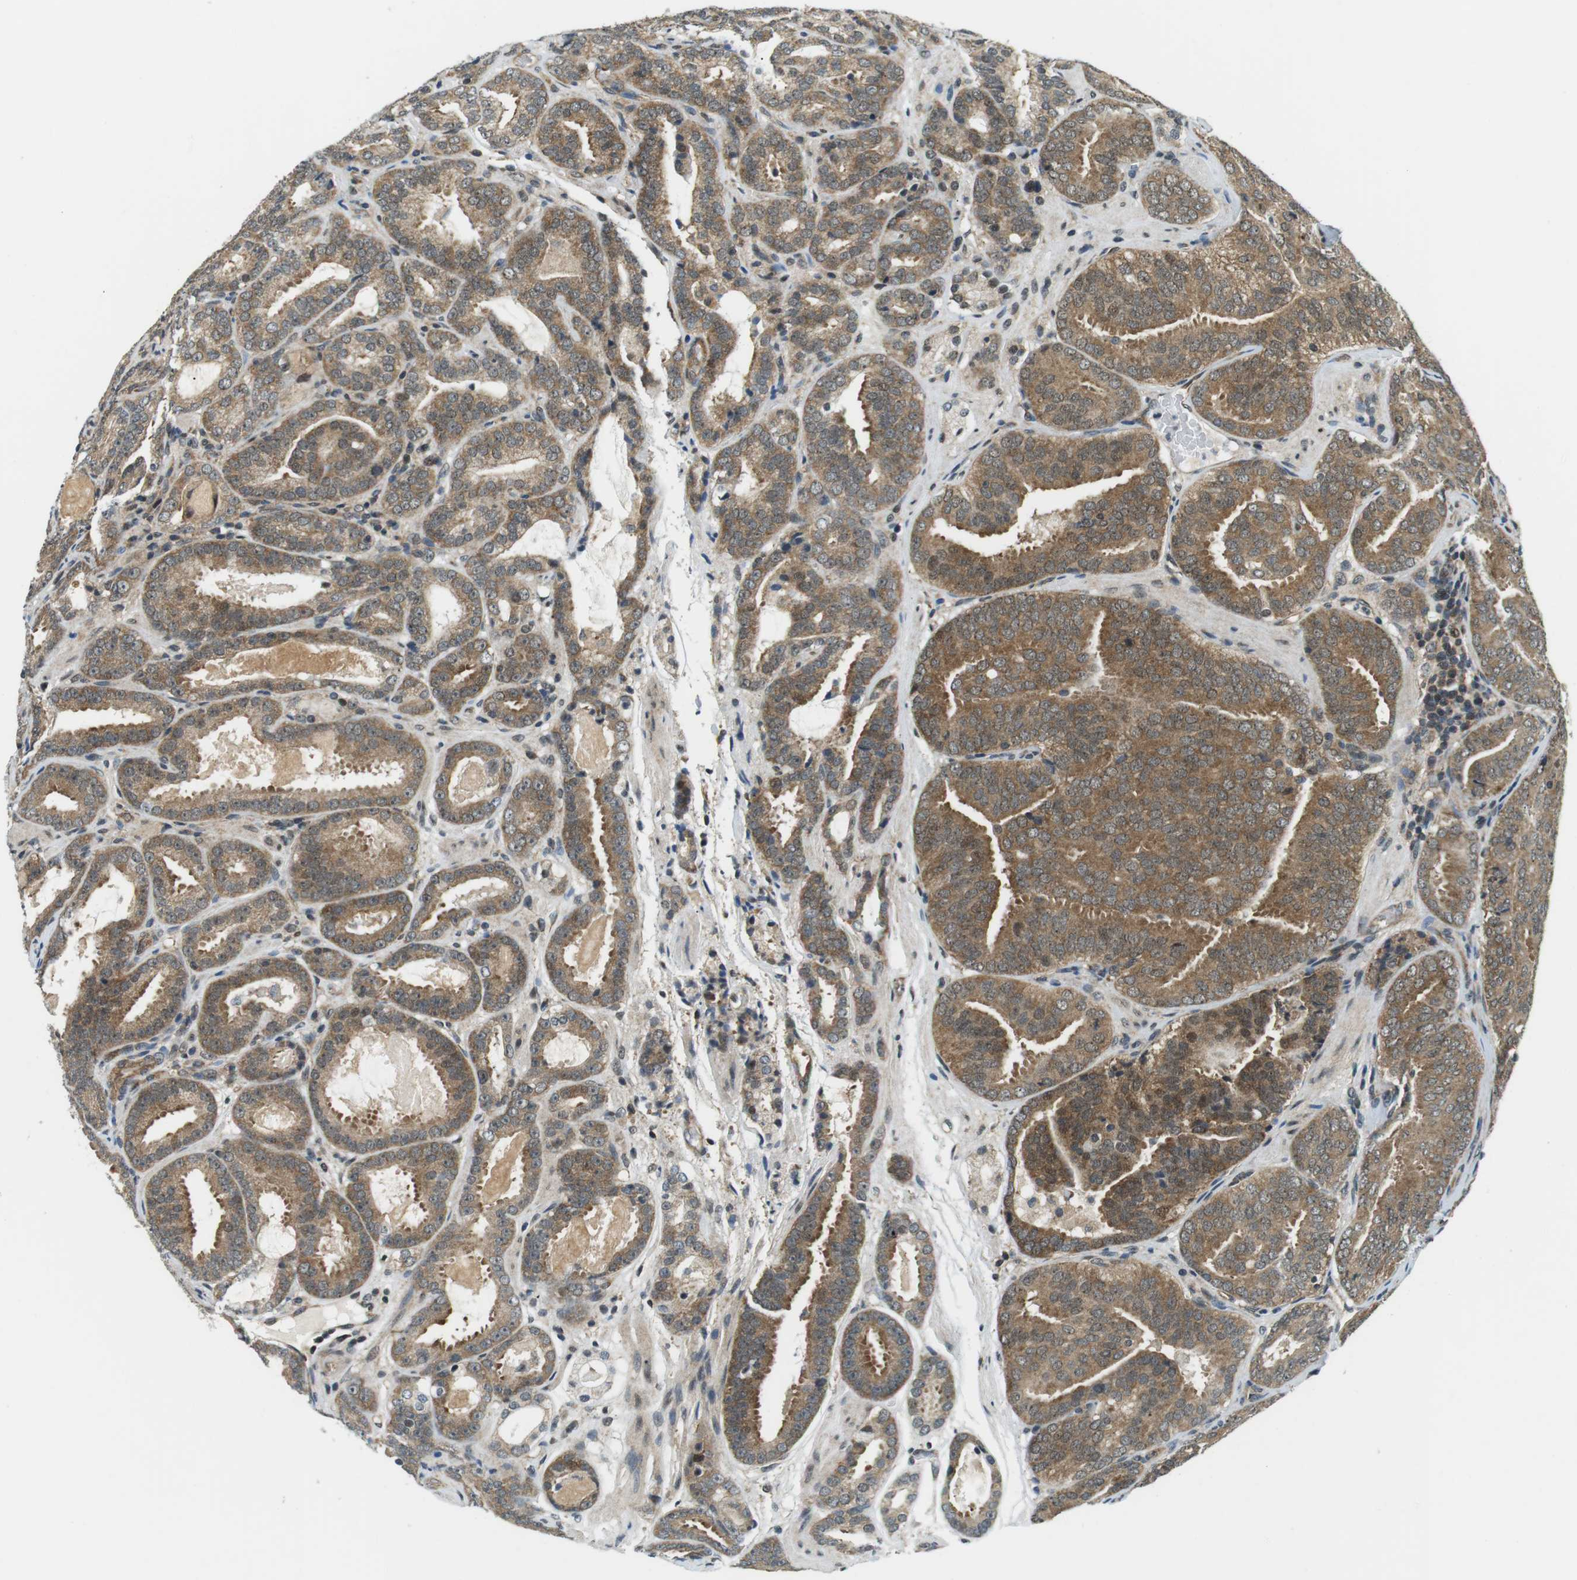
{"staining": {"intensity": "moderate", "quantity": ">75%", "location": "cytoplasmic/membranous"}, "tissue": "prostate cancer", "cell_type": "Tumor cells", "image_type": "cancer", "snomed": [{"axis": "morphology", "description": "Adenocarcinoma, Low grade"}, {"axis": "topography", "description": "Prostate"}], "caption": "Prostate cancer (adenocarcinoma (low-grade)) tissue displays moderate cytoplasmic/membranous positivity in about >75% of tumor cells, visualized by immunohistochemistry.", "gene": "CSNK2B", "patient": {"sex": "male", "age": 69}}